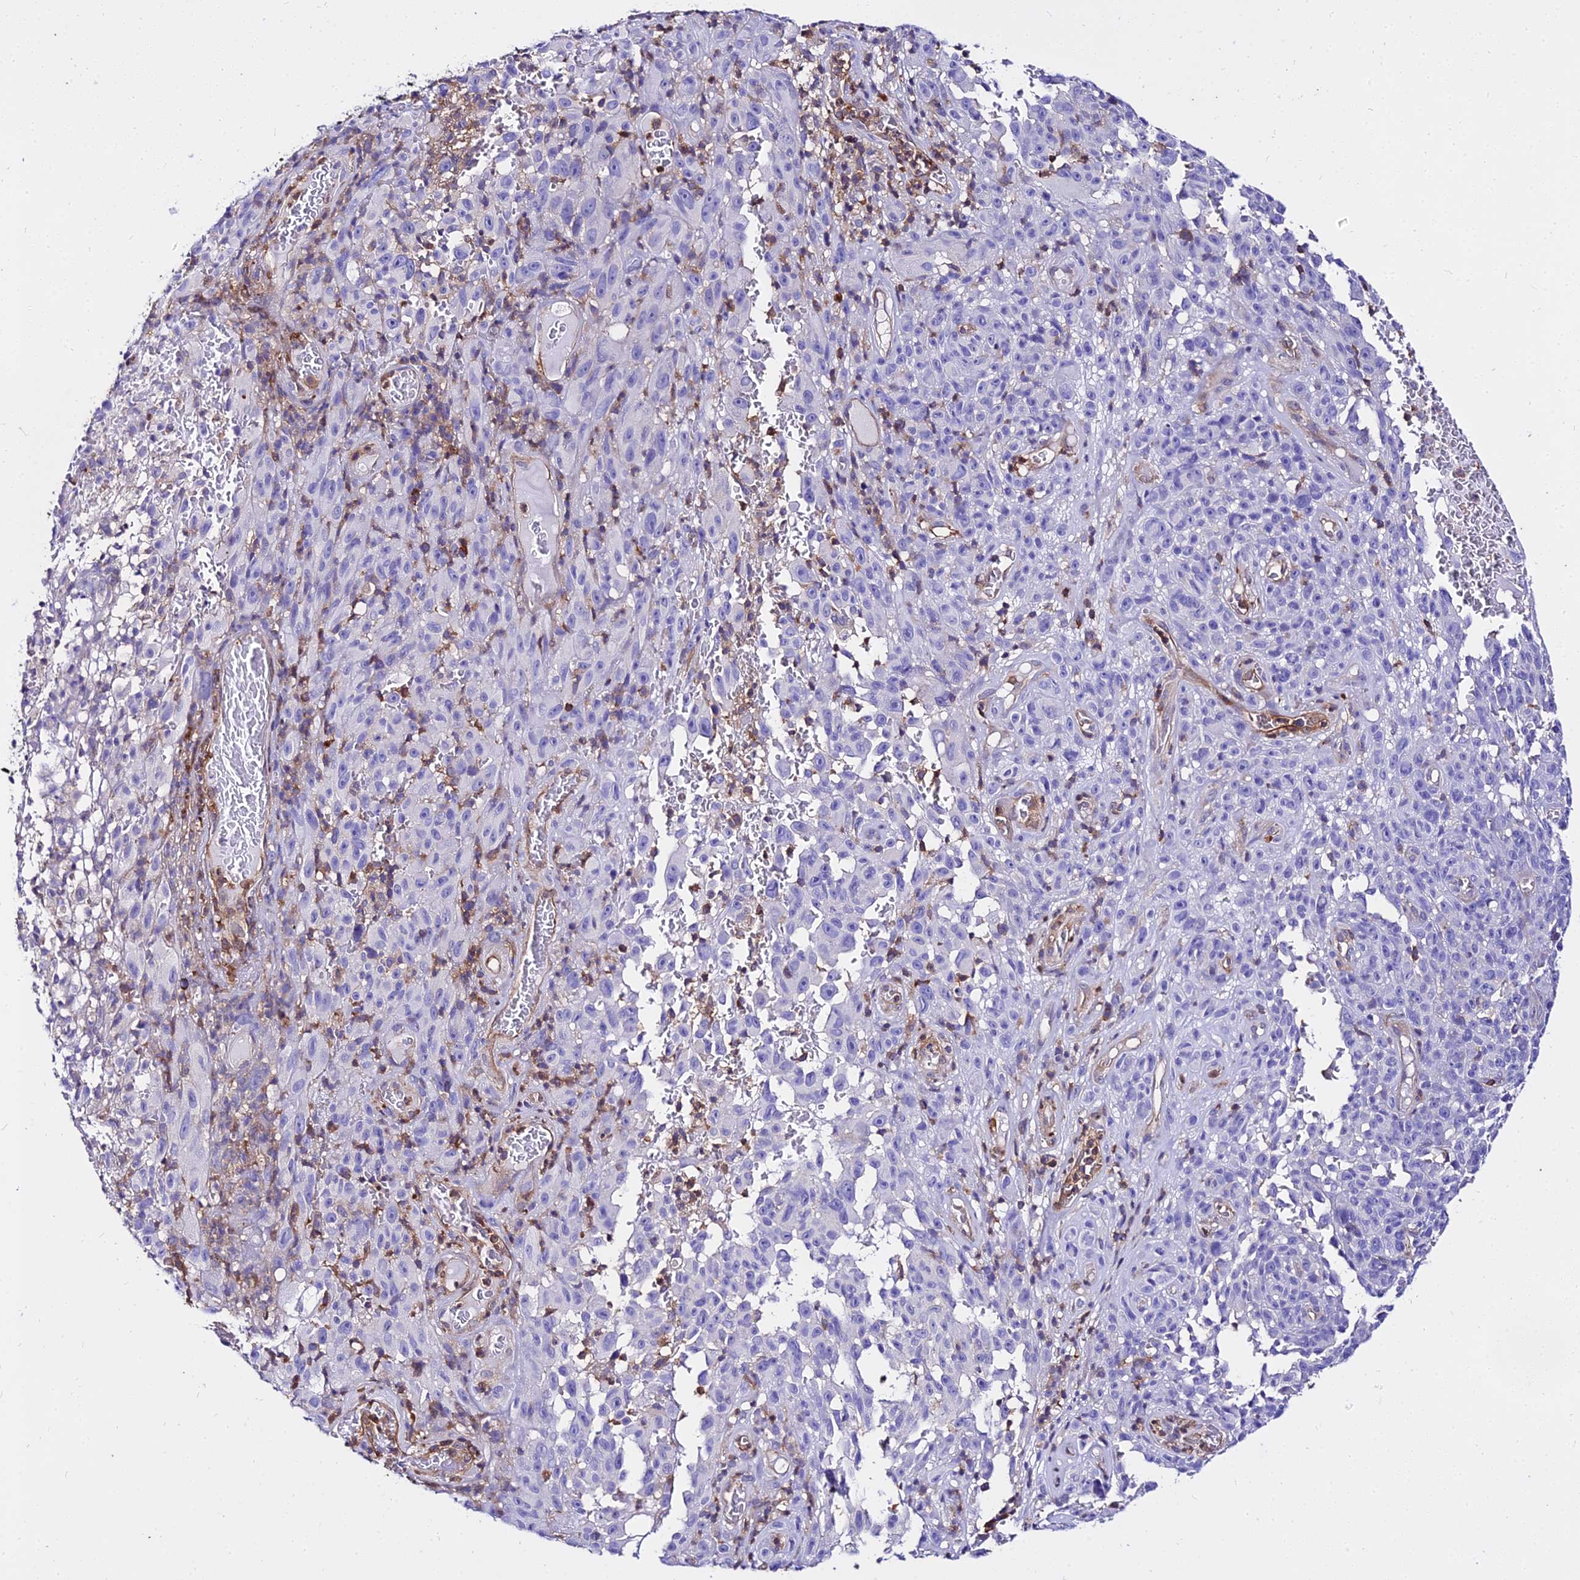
{"staining": {"intensity": "negative", "quantity": "none", "location": "none"}, "tissue": "melanoma", "cell_type": "Tumor cells", "image_type": "cancer", "snomed": [{"axis": "morphology", "description": "Malignant melanoma, NOS"}, {"axis": "topography", "description": "Skin"}], "caption": "Immunohistochemistry (IHC) photomicrograph of neoplastic tissue: malignant melanoma stained with DAB reveals no significant protein expression in tumor cells. Brightfield microscopy of immunohistochemistry stained with DAB (3,3'-diaminobenzidine) (brown) and hematoxylin (blue), captured at high magnification.", "gene": "CSRP1", "patient": {"sex": "female", "age": 82}}